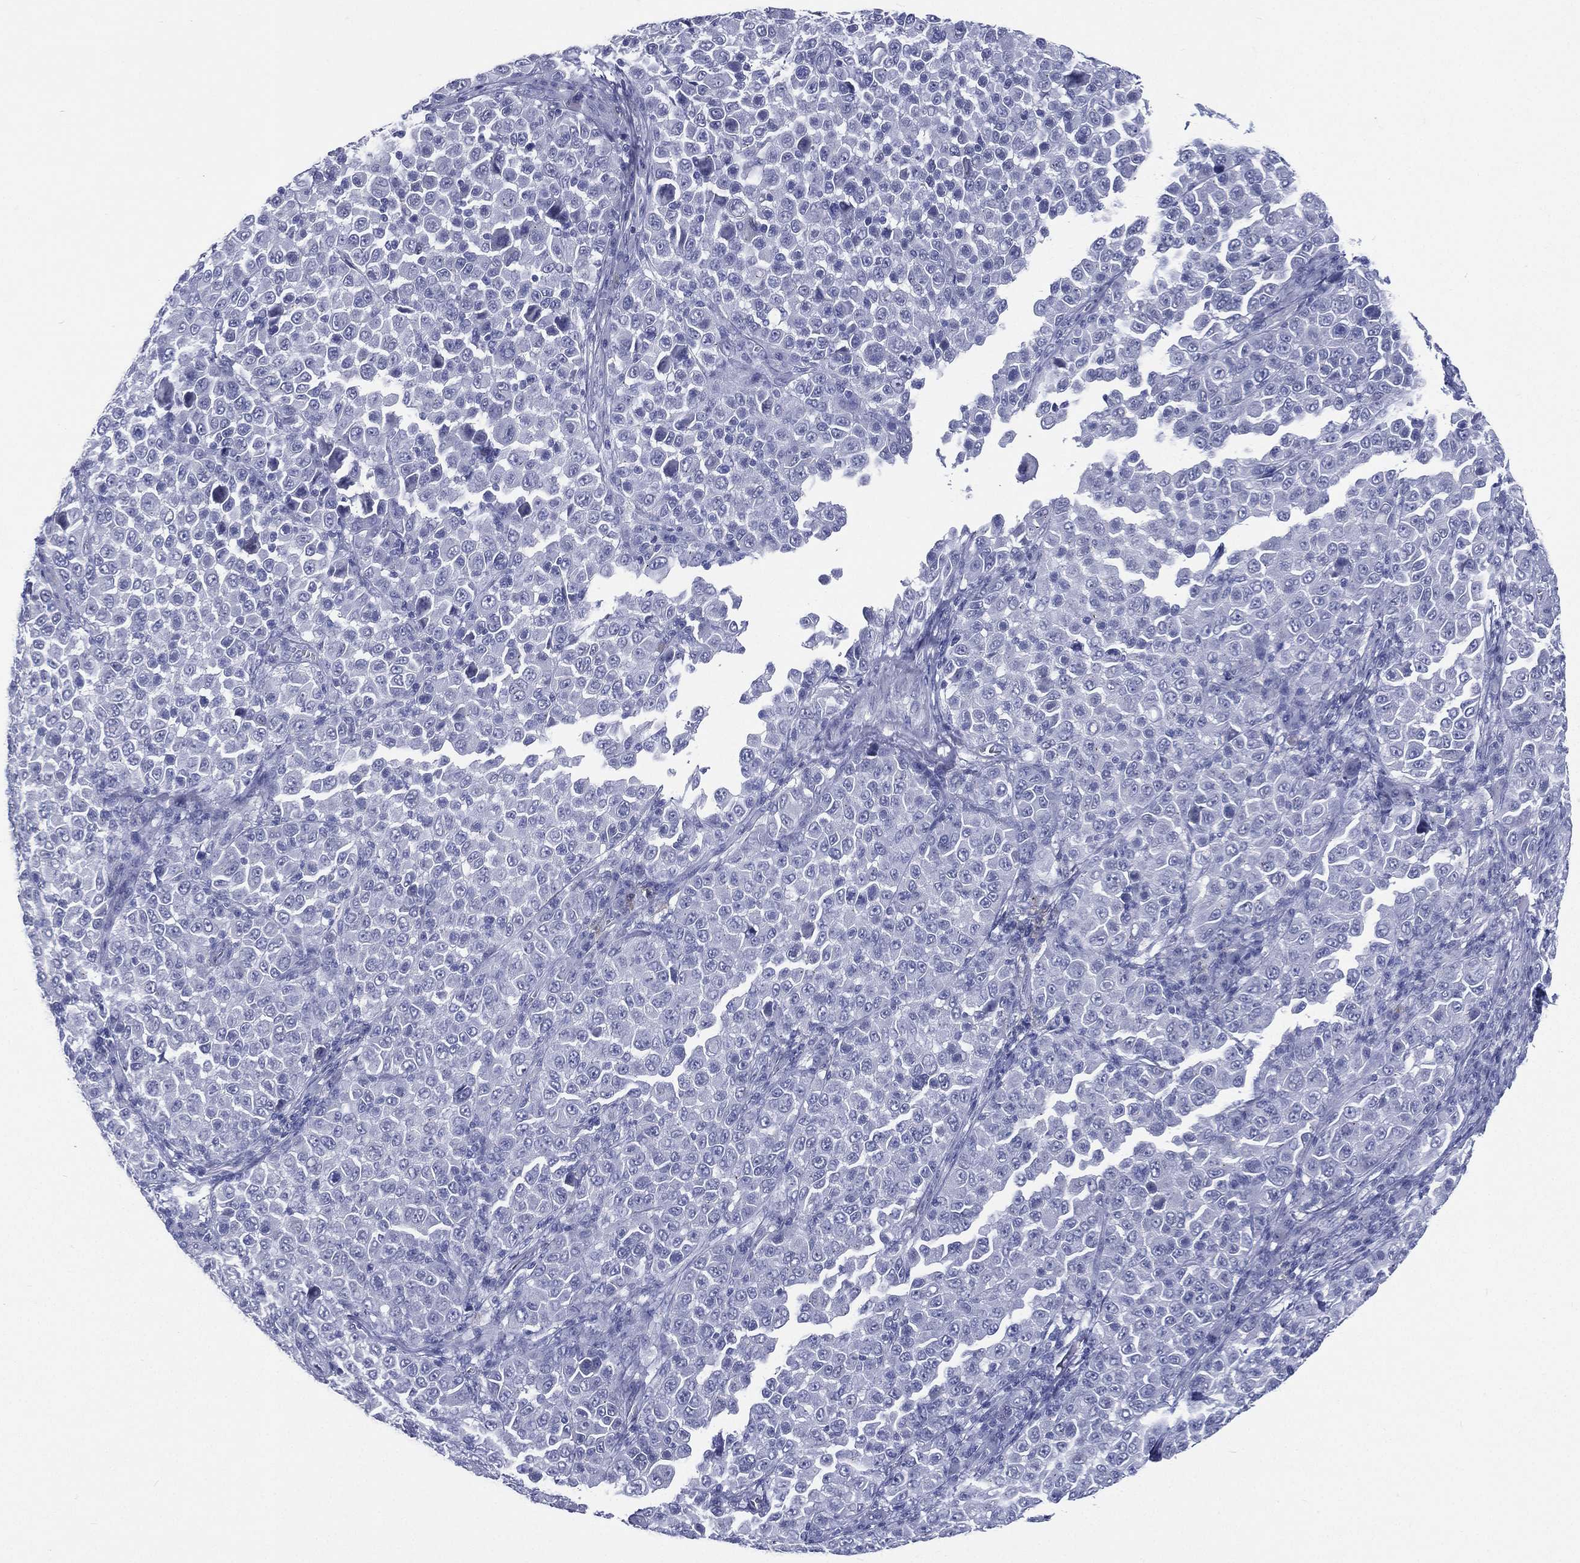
{"staining": {"intensity": "negative", "quantity": "none", "location": "none"}, "tissue": "melanoma", "cell_type": "Tumor cells", "image_type": "cancer", "snomed": [{"axis": "morphology", "description": "Malignant melanoma, NOS"}, {"axis": "topography", "description": "Skin"}], "caption": "Tumor cells are negative for brown protein staining in melanoma.", "gene": "RSPH4A", "patient": {"sex": "female", "age": 57}}